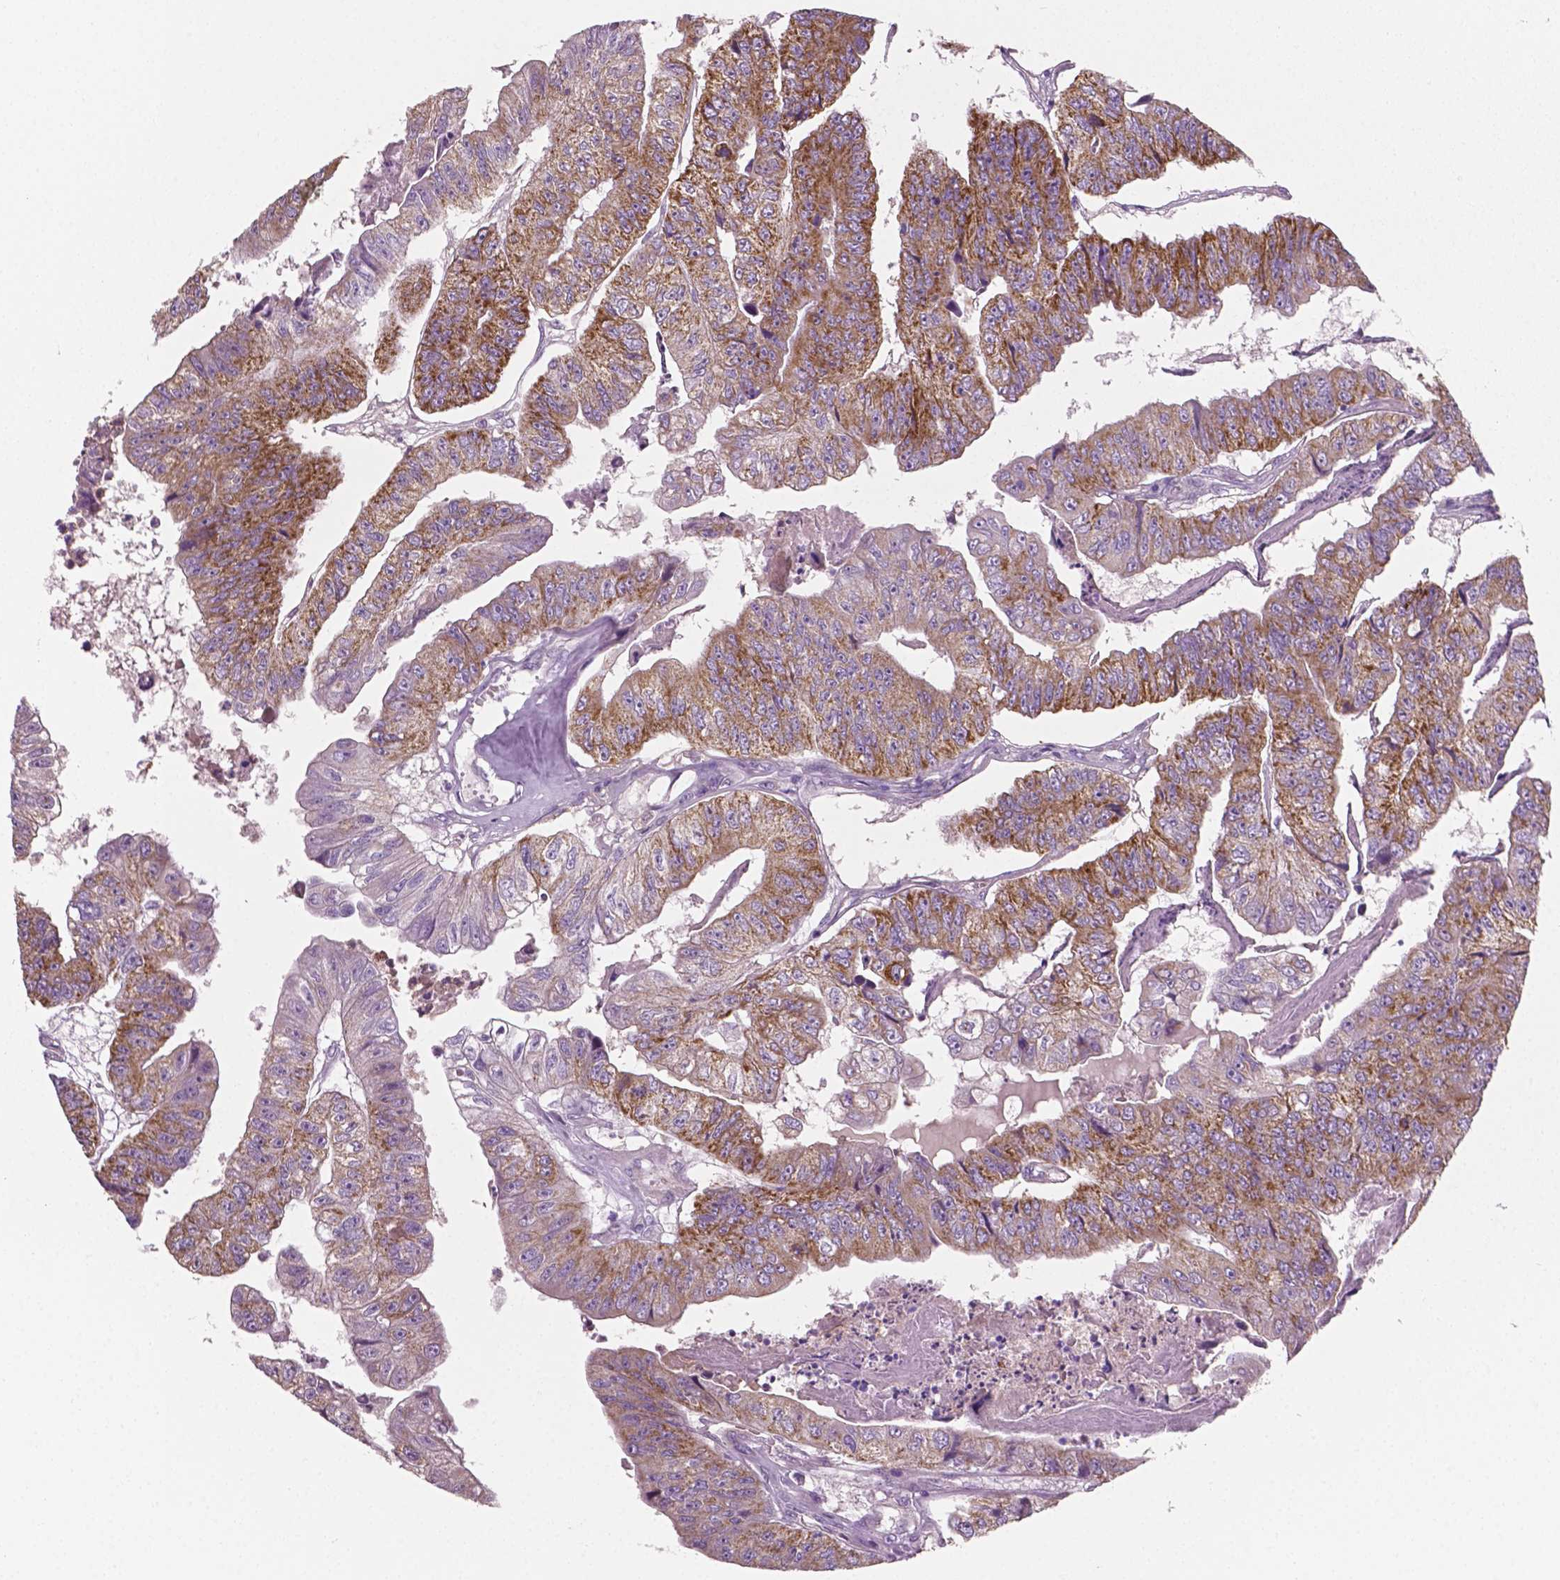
{"staining": {"intensity": "moderate", "quantity": "25%-75%", "location": "cytoplasmic/membranous"}, "tissue": "colorectal cancer", "cell_type": "Tumor cells", "image_type": "cancer", "snomed": [{"axis": "morphology", "description": "Adenocarcinoma, NOS"}, {"axis": "topography", "description": "Colon"}], "caption": "The immunohistochemical stain shows moderate cytoplasmic/membranous staining in tumor cells of colorectal adenocarcinoma tissue. The protein of interest is shown in brown color, while the nuclei are stained blue.", "gene": "PTX3", "patient": {"sex": "female", "age": 67}}